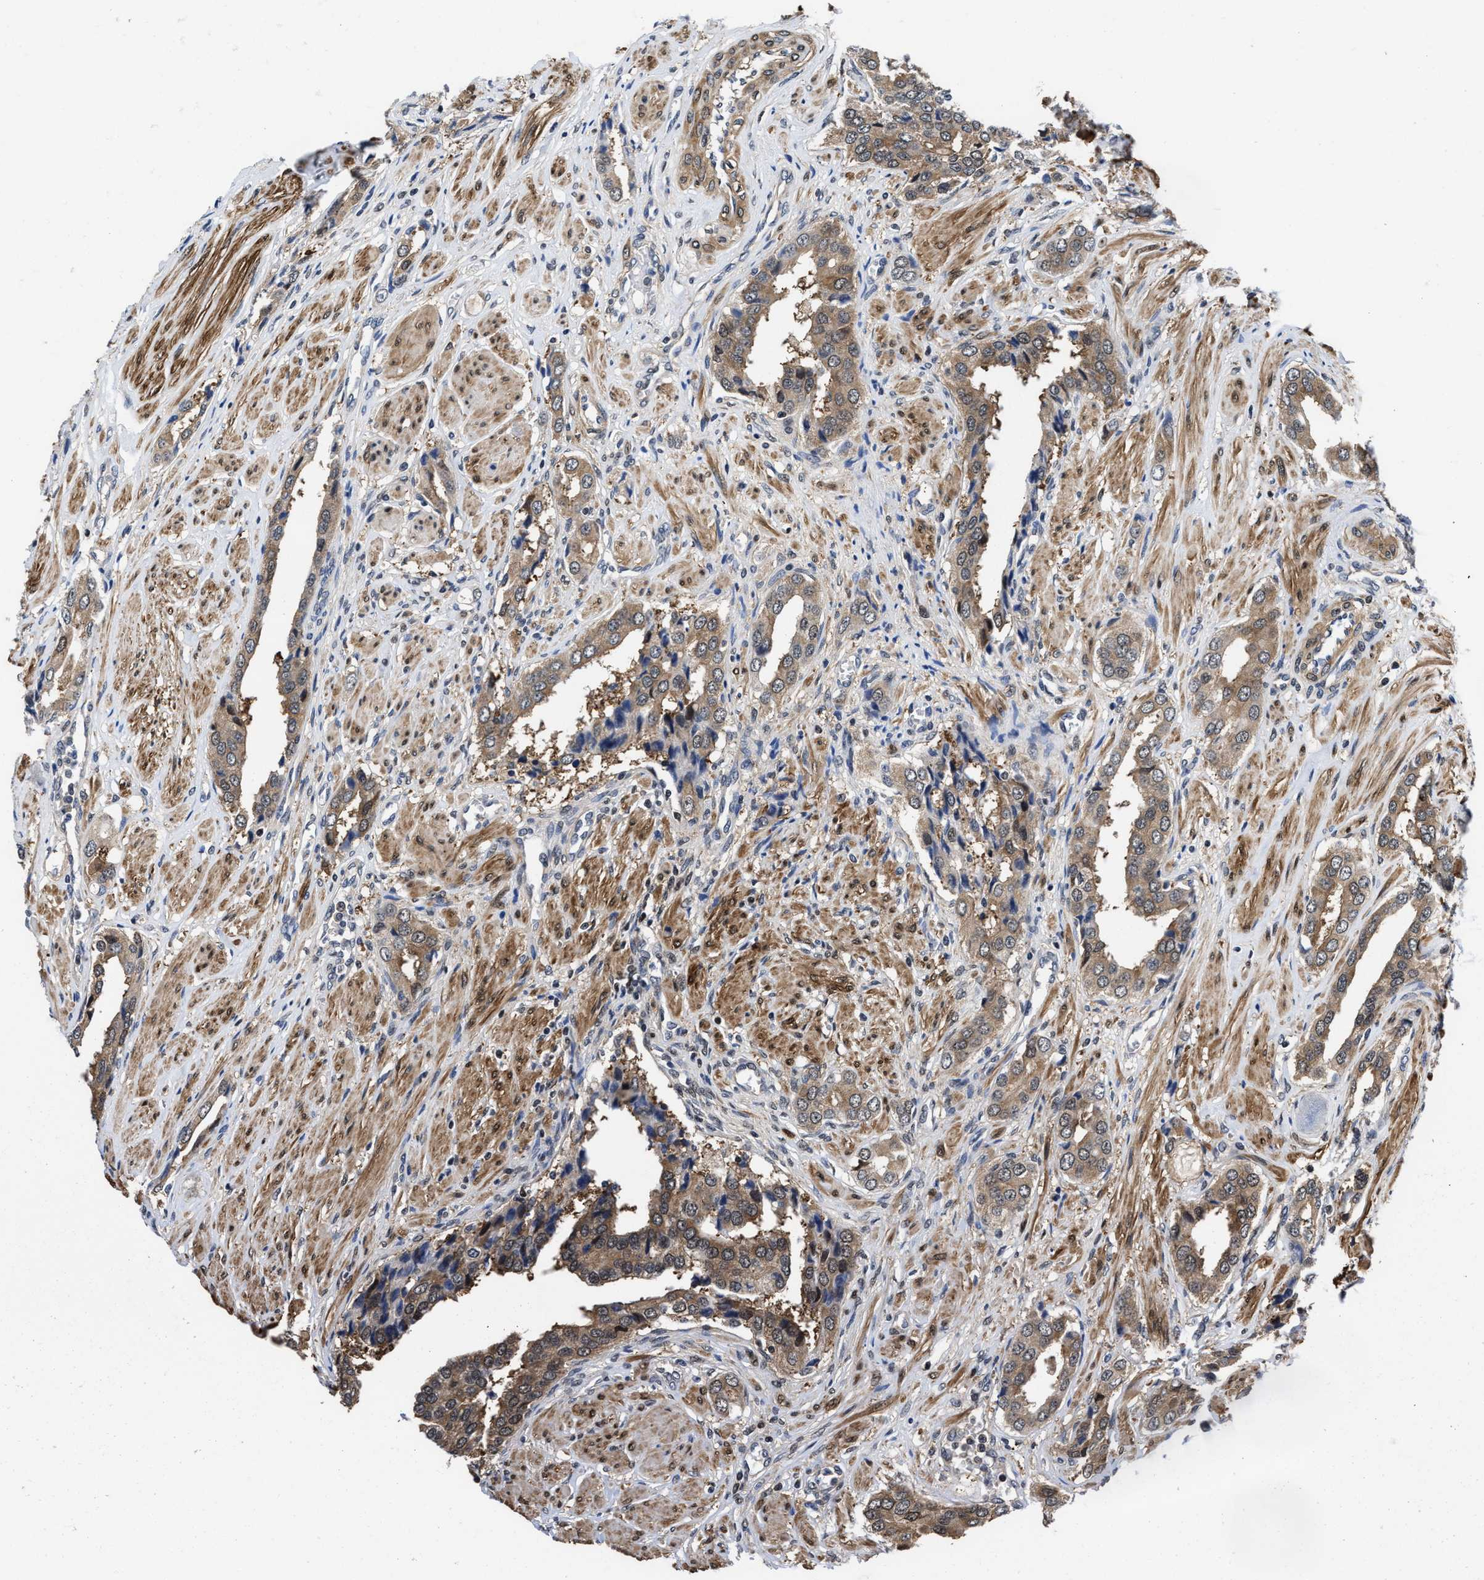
{"staining": {"intensity": "weak", "quantity": ">75%", "location": "cytoplasmic/membranous"}, "tissue": "prostate cancer", "cell_type": "Tumor cells", "image_type": "cancer", "snomed": [{"axis": "morphology", "description": "Adenocarcinoma, High grade"}, {"axis": "topography", "description": "Prostate"}], "caption": "Prostate cancer (high-grade adenocarcinoma) stained with DAB (3,3'-diaminobenzidine) immunohistochemistry reveals low levels of weak cytoplasmic/membranous staining in about >75% of tumor cells.", "gene": "KIF12", "patient": {"sex": "male", "age": 52}}